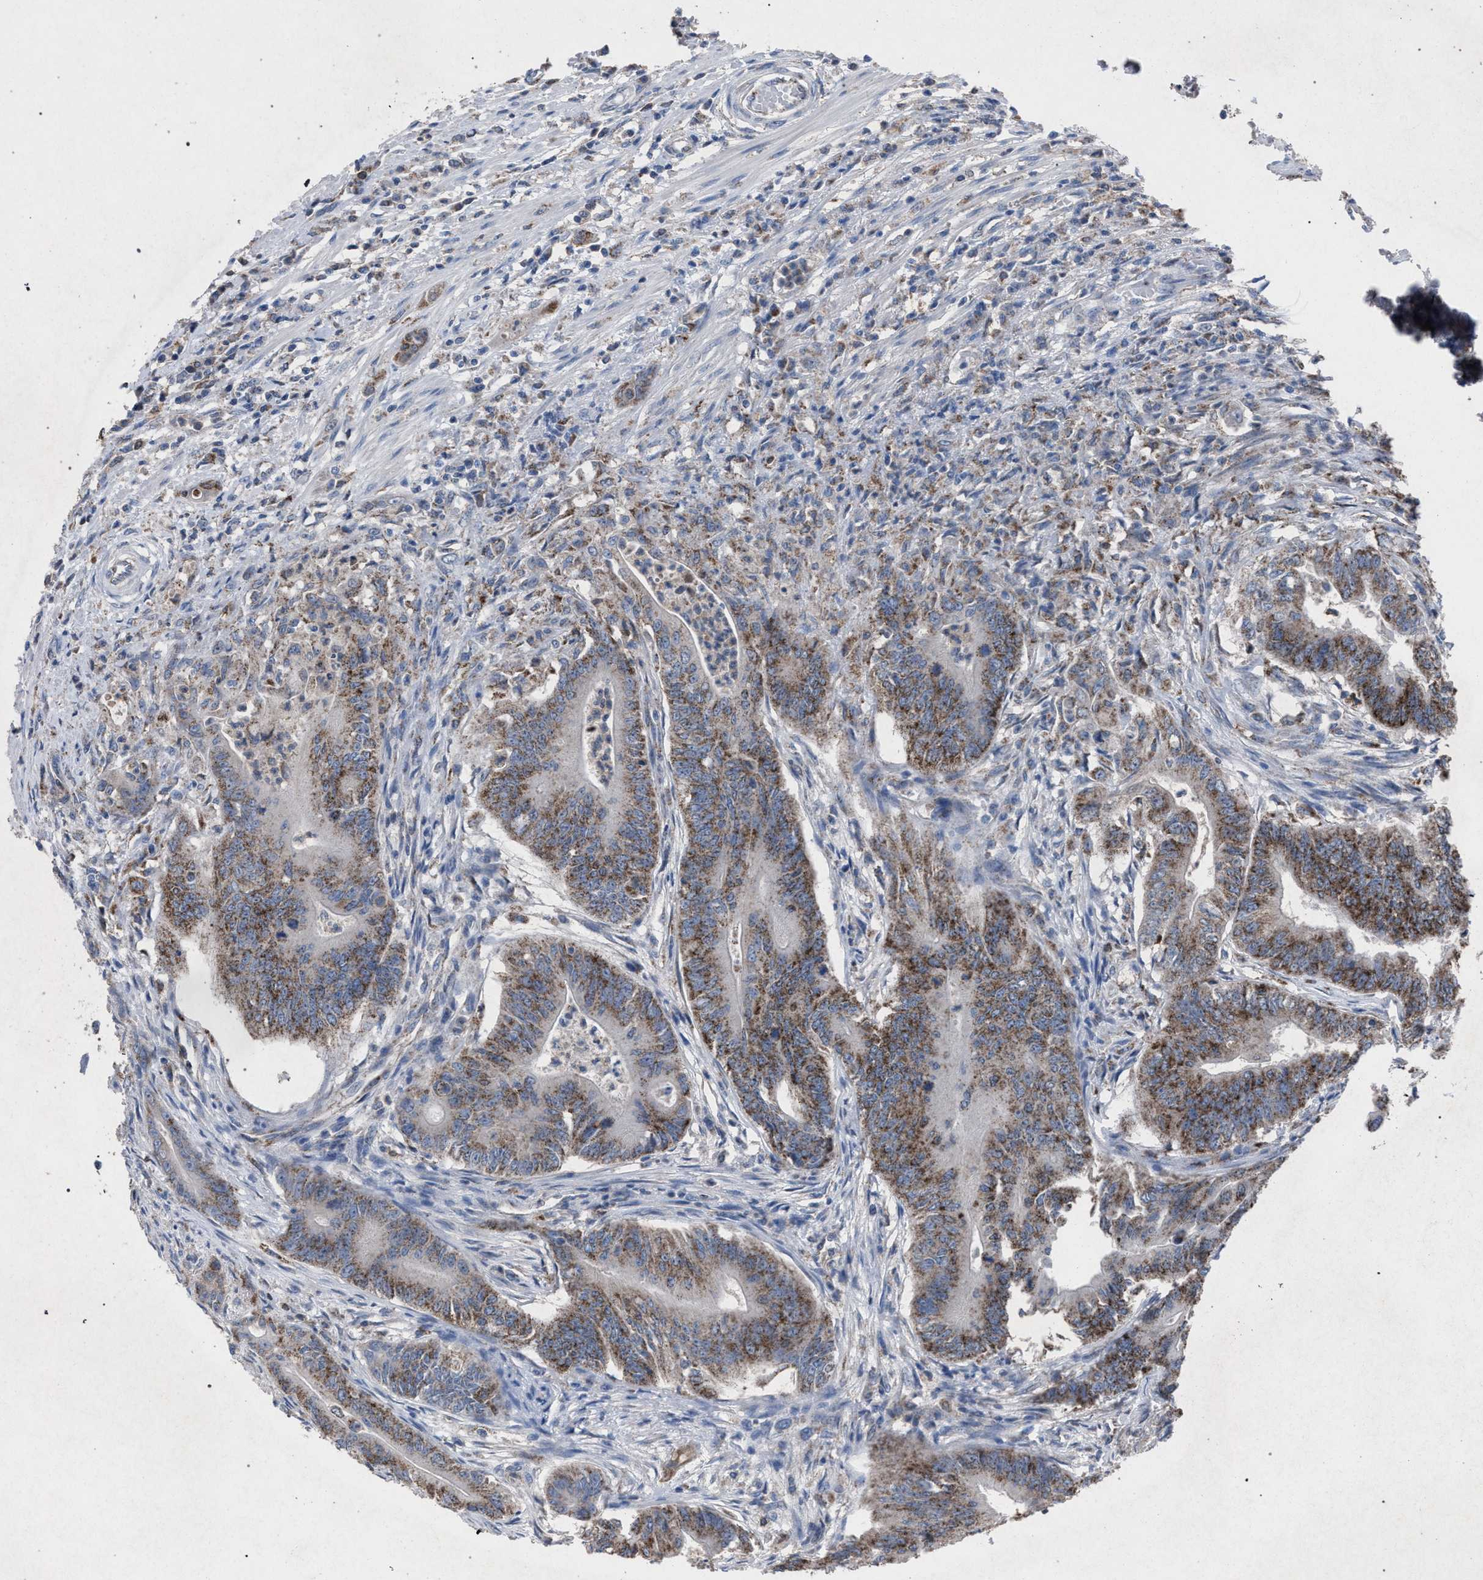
{"staining": {"intensity": "moderate", "quantity": ">75%", "location": "cytoplasmic/membranous"}, "tissue": "colorectal cancer", "cell_type": "Tumor cells", "image_type": "cancer", "snomed": [{"axis": "morphology", "description": "Adenoma, NOS"}, {"axis": "morphology", "description": "Adenocarcinoma, NOS"}, {"axis": "topography", "description": "Colon"}], "caption": "Protein expression analysis of adenocarcinoma (colorectal) displays moderate cytoplasmic/membranous positivity in about >75% of tumor cells.", "gene": "HSD17B4", "patient": {"sex": "male", "age": 79}}